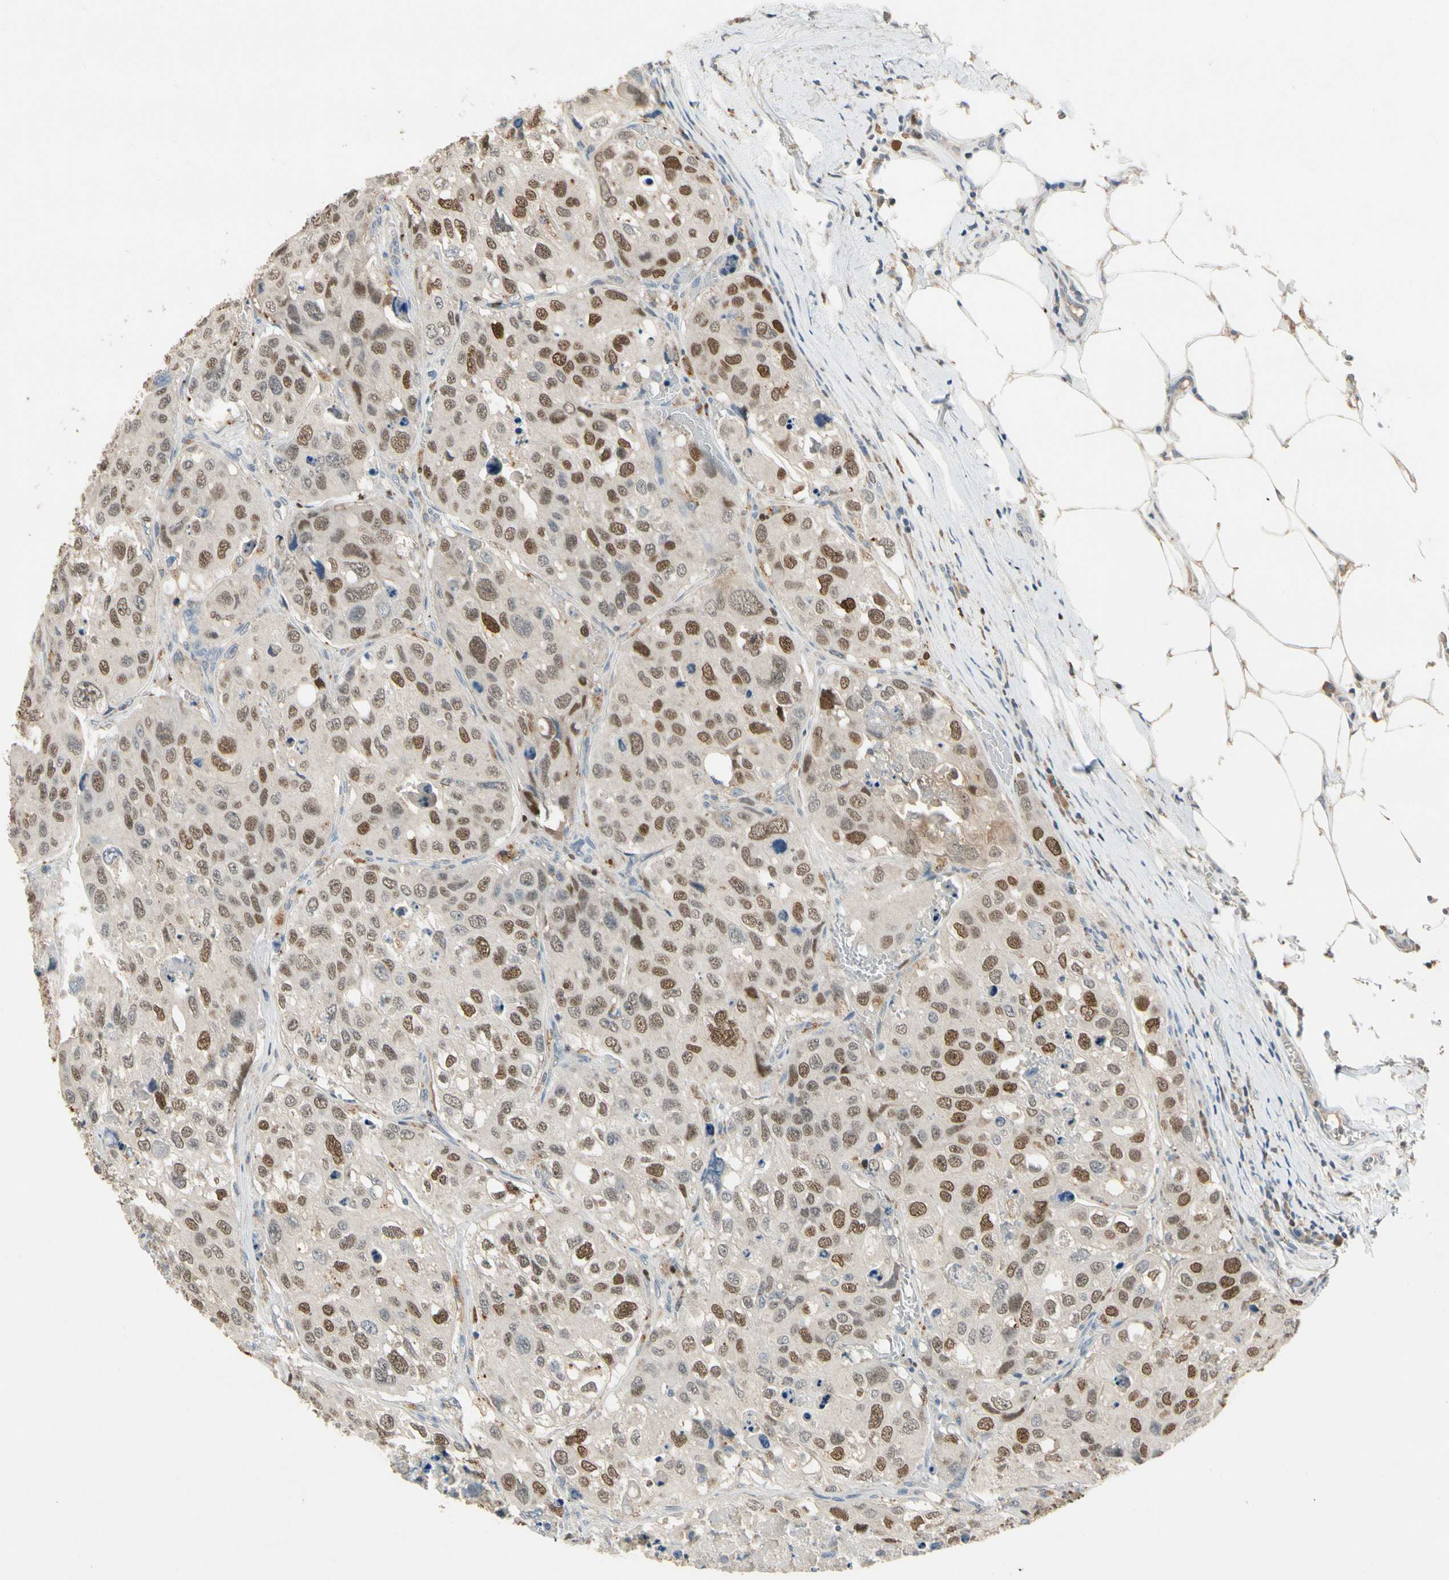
{"staining": {"intensity": "moderate", "quantity": ">75%", "location": "nuclear"}, "tissue": "urothelial cancer", "cell_type": "Tumor cells", "image_type": "cancer", "snomed": [{"axis": "morphology", "description": "Urothelial carcinoma, High grade"}, {"axis": "topography", "description": "Lymph node"}, {"axis": "topography", "description": "Urinary bladder"}], "caption": "Protein expression analysis of human urothelial cancer reveals moderate nuclear staining in approximately >75% of tumor cells.", "gene": "ZKSCAN4", "patient": {"sex": "male", "age": 51}}